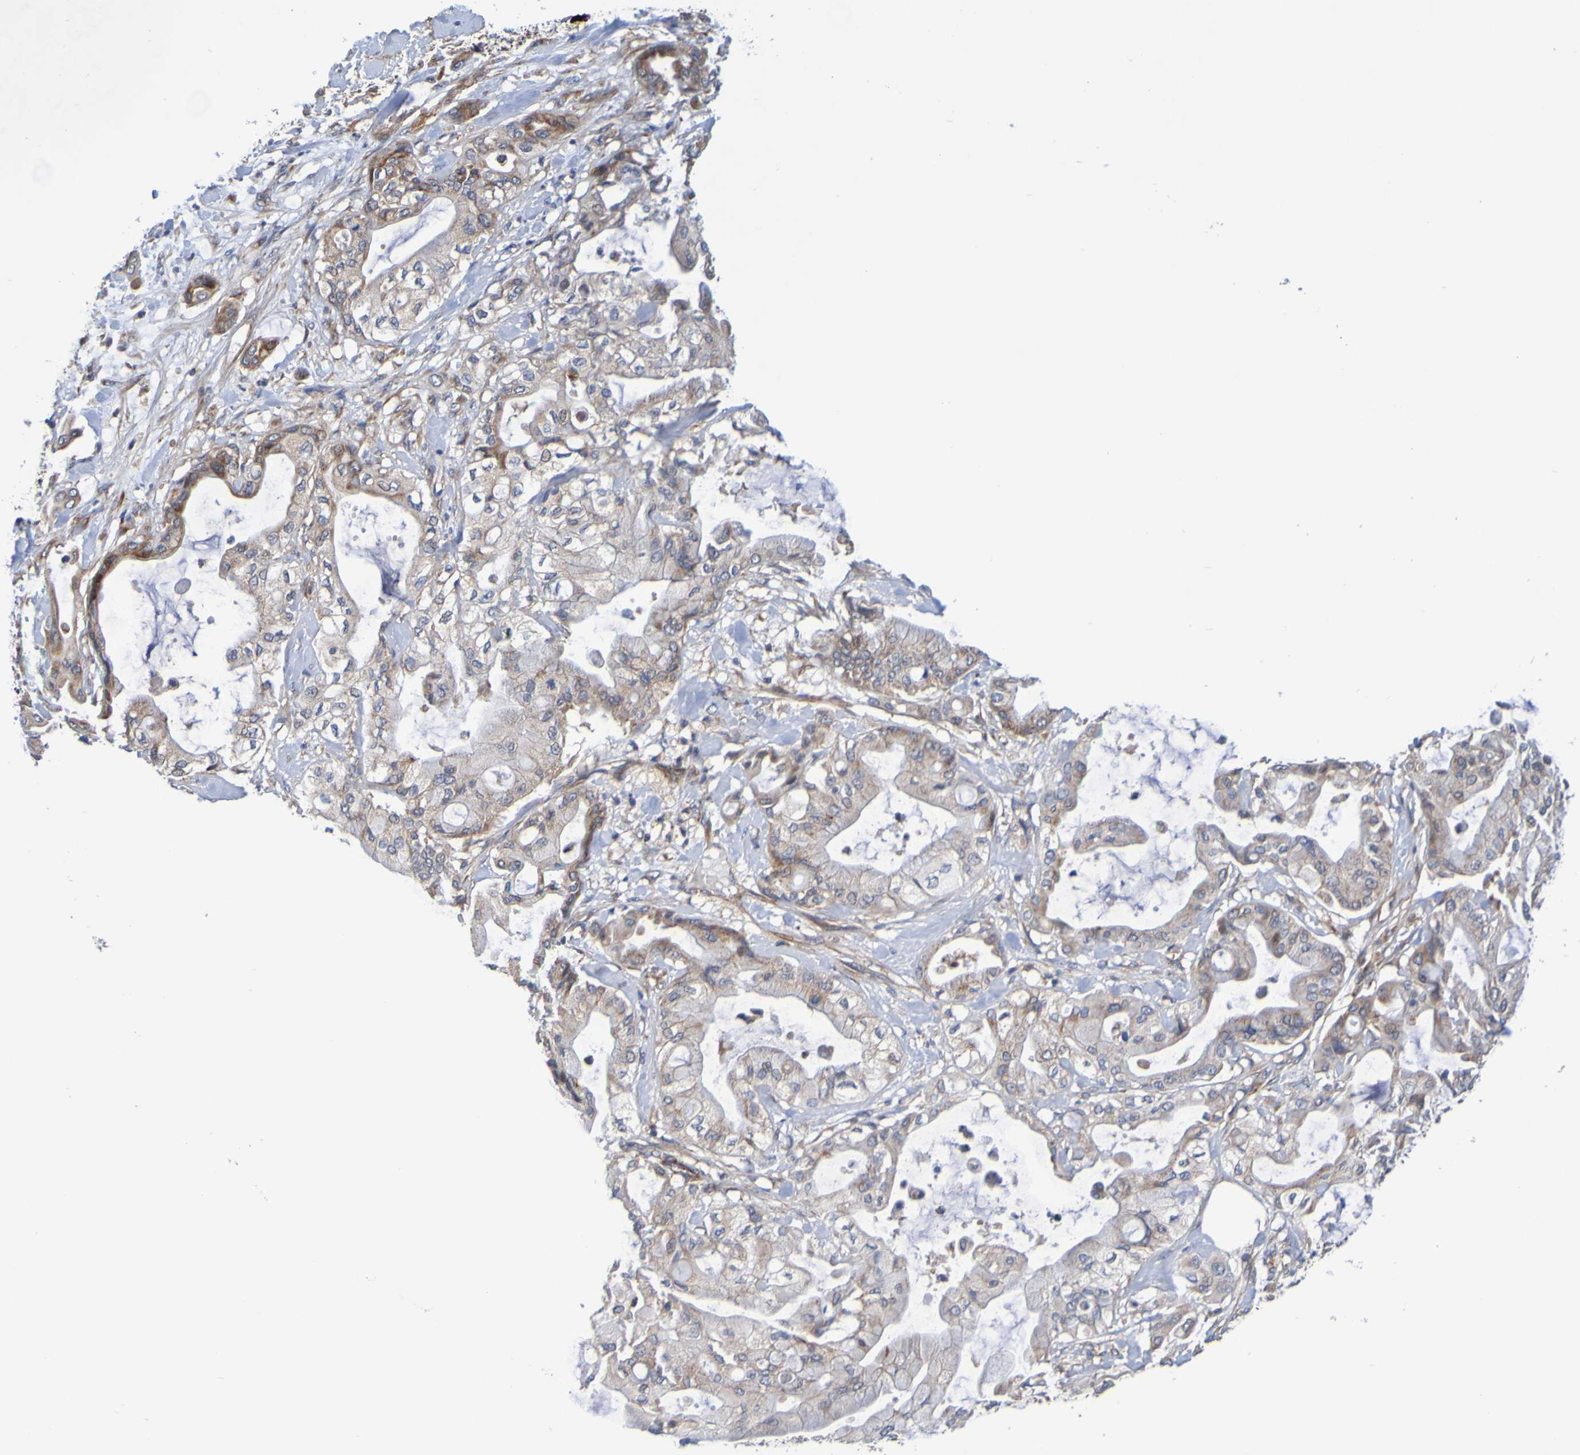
{"staining": {"intensity": "moderate", "quantity": ">75%", "location": "cytoplasmic/membranous"}, "tissue": "pancreatic cancer", "cell_type": "Tumor cells", "image_type": "cancer", "snomed": [{"axis": "morphology", "description": "Adenocarcinoma, NOS"}, {"axis": "morphology", "description": "Adenocarcinoma, metastatic, NOS"}, {"axis": "topography", "description": "Lymph node"}, {"axis": "topography", "description": "Pancreas"}, {"axis": "topography", "description": "Duodenum"}], "caption": "Human pancreatic adenocarcinoma stained for a protein (brown) shows moderate cytoplasmic/membranous positive expression in approximately >75% of tumor cells.", "gene": "CCDC51", "patient": {"sex": "female", "age": 64}}